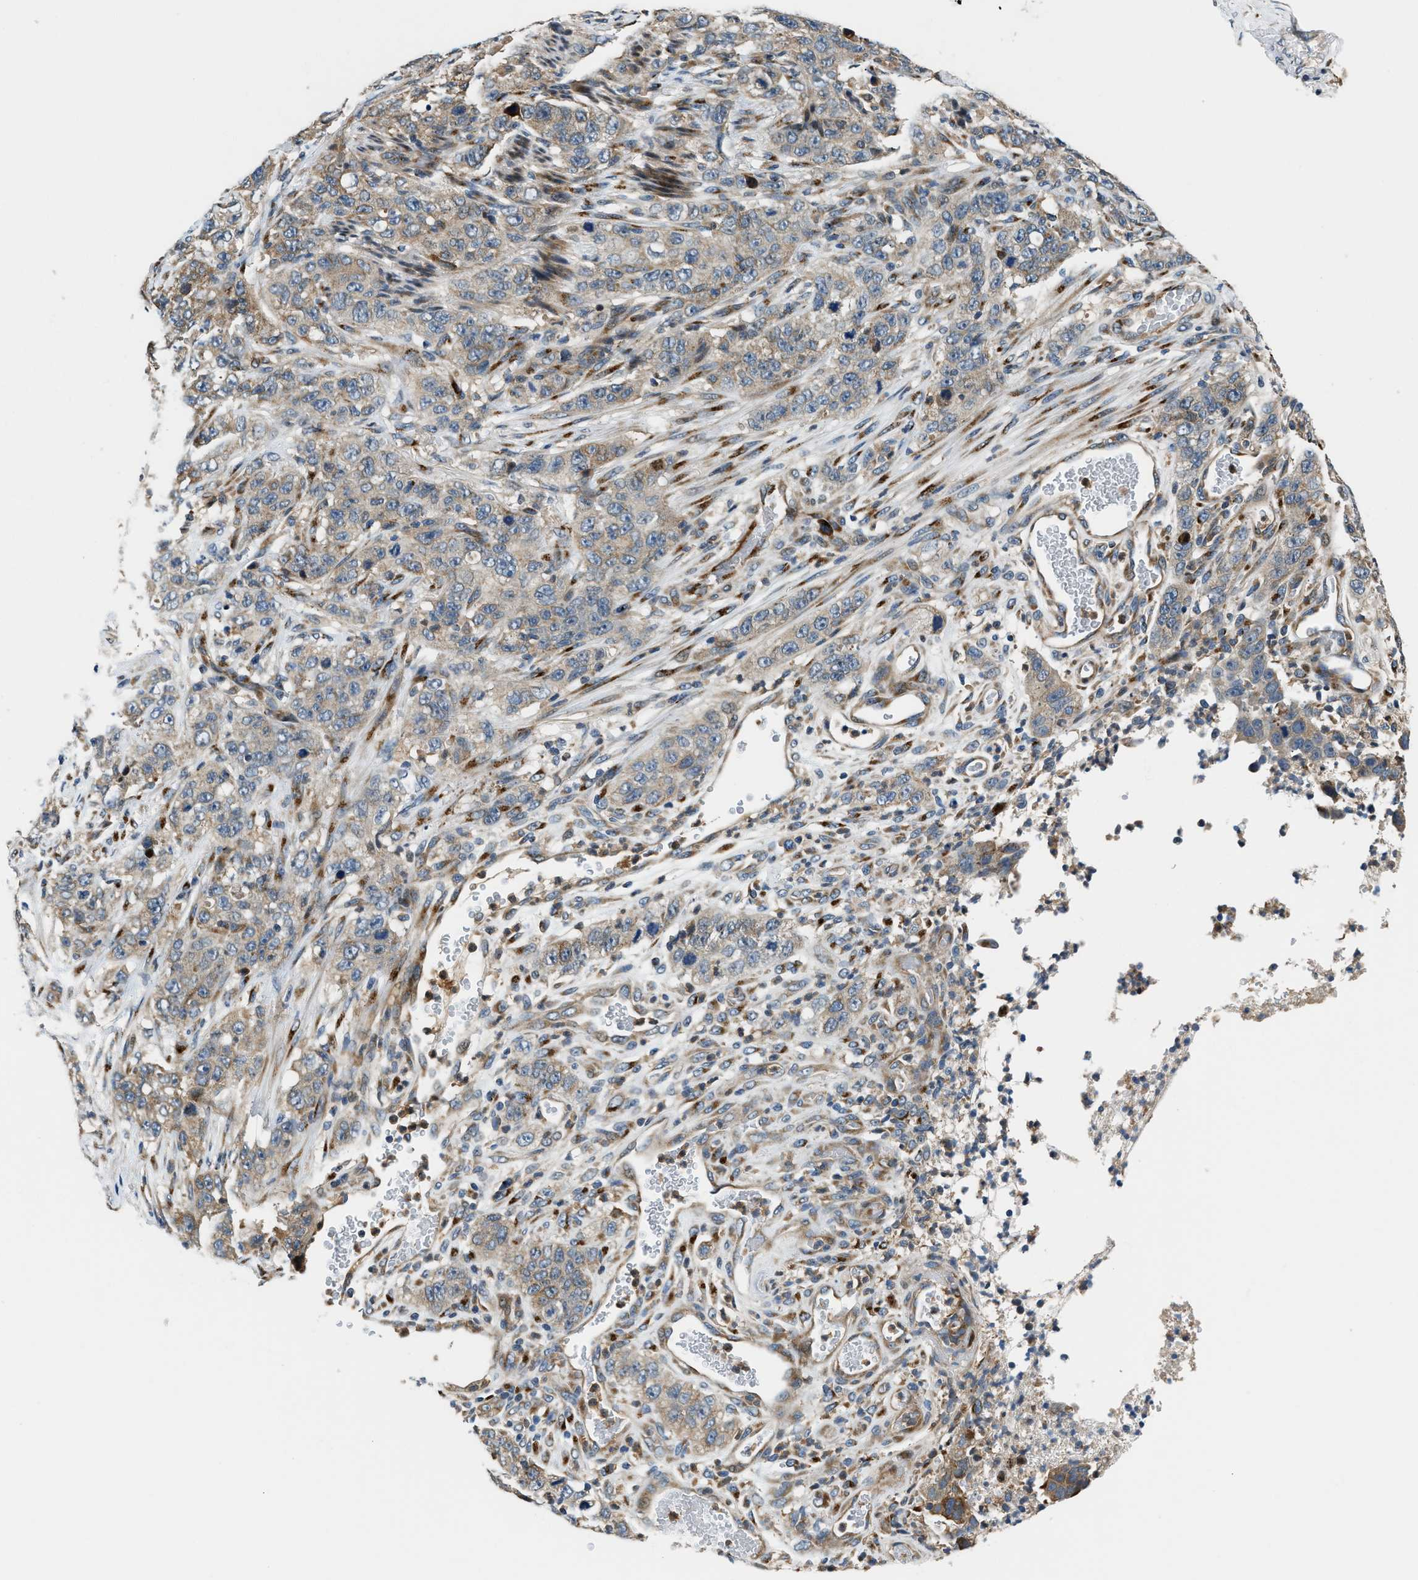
{"staining": {"intensity": "weak", "quantity": ">75%", "location": "cytoplasmic/membranous"}, "tissue": "stomach cancer", "cell_type": "Tumor cells", "image_type": "cancer", "snomed": [{"axis": "morphology", "description": "Adenocarcinoma, NOS"}, {"axis": "topography", "description": "Stomach"}], "caption": "This image shows stomach adenocarcinoma stained with immunohistochemistry (IHC) to label a protein in brown. The cytoplasmic/membranous of tumor cells show weak positivity for the protein. Nuclei are counter-stained blue.", "gene": "FUT8", "patient": {"sex": "male", "age": 48}}